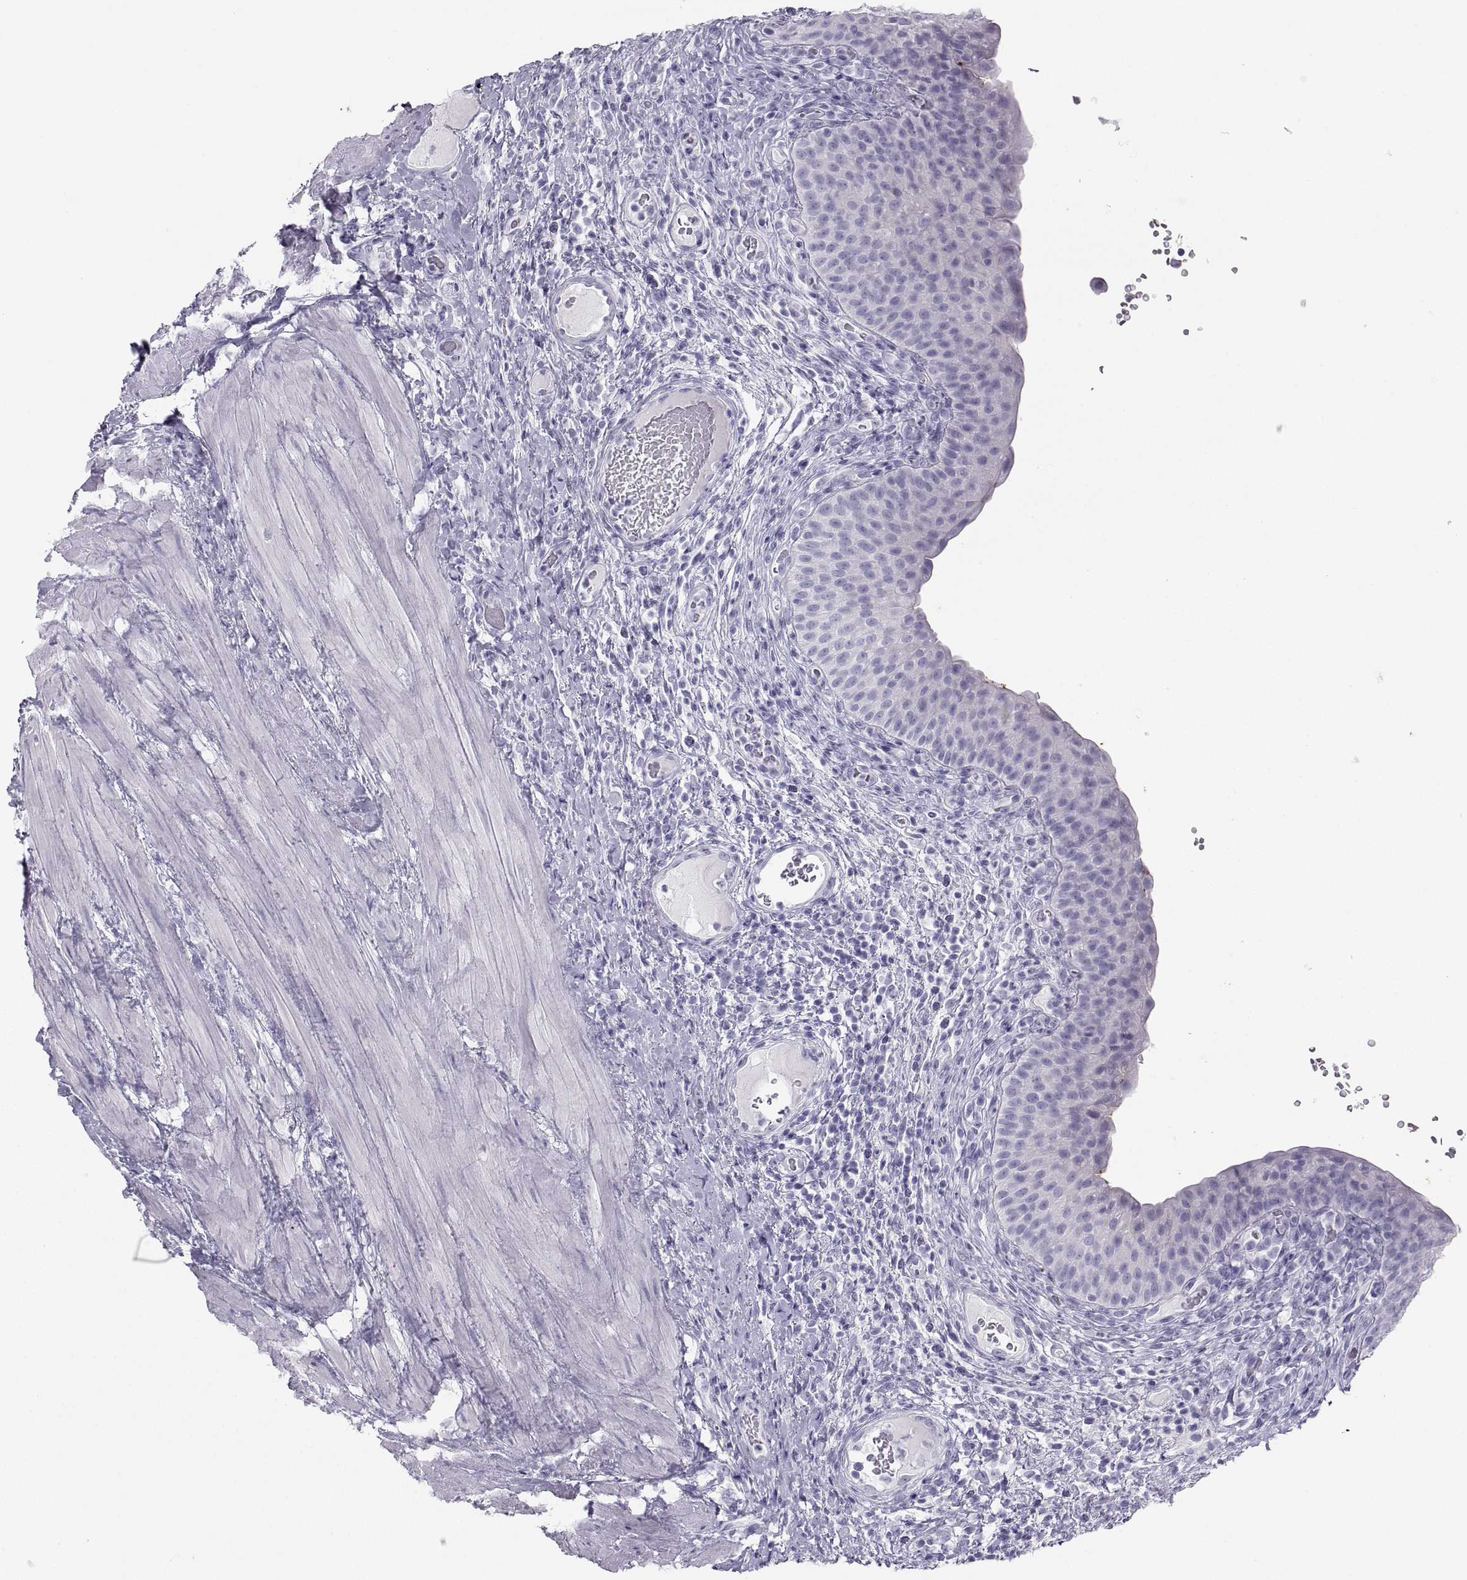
{"staining": {"intensity": "strong", "quantity": "<25%", "location": "cytoplasmic/membranous"}, "tissue": "urinary bladder", "cell_type": "Urothelial cells", "image_type": "normal", "snomed": [{"axis": "morphology", "description": "Normal tissue, NOS"}, {"axis": "topography", "description": "Urinary bladder"}], "caption": "This image reveals benign urinary bladder stained with IHC to label a protein in brown. The cytoplasmic/membranous of urothelial cells show strong positivity for the protein. Nuclei are counter-stained blue.", "gene": "SEMG1", "patient": {"sex": "male", "age": 66}}